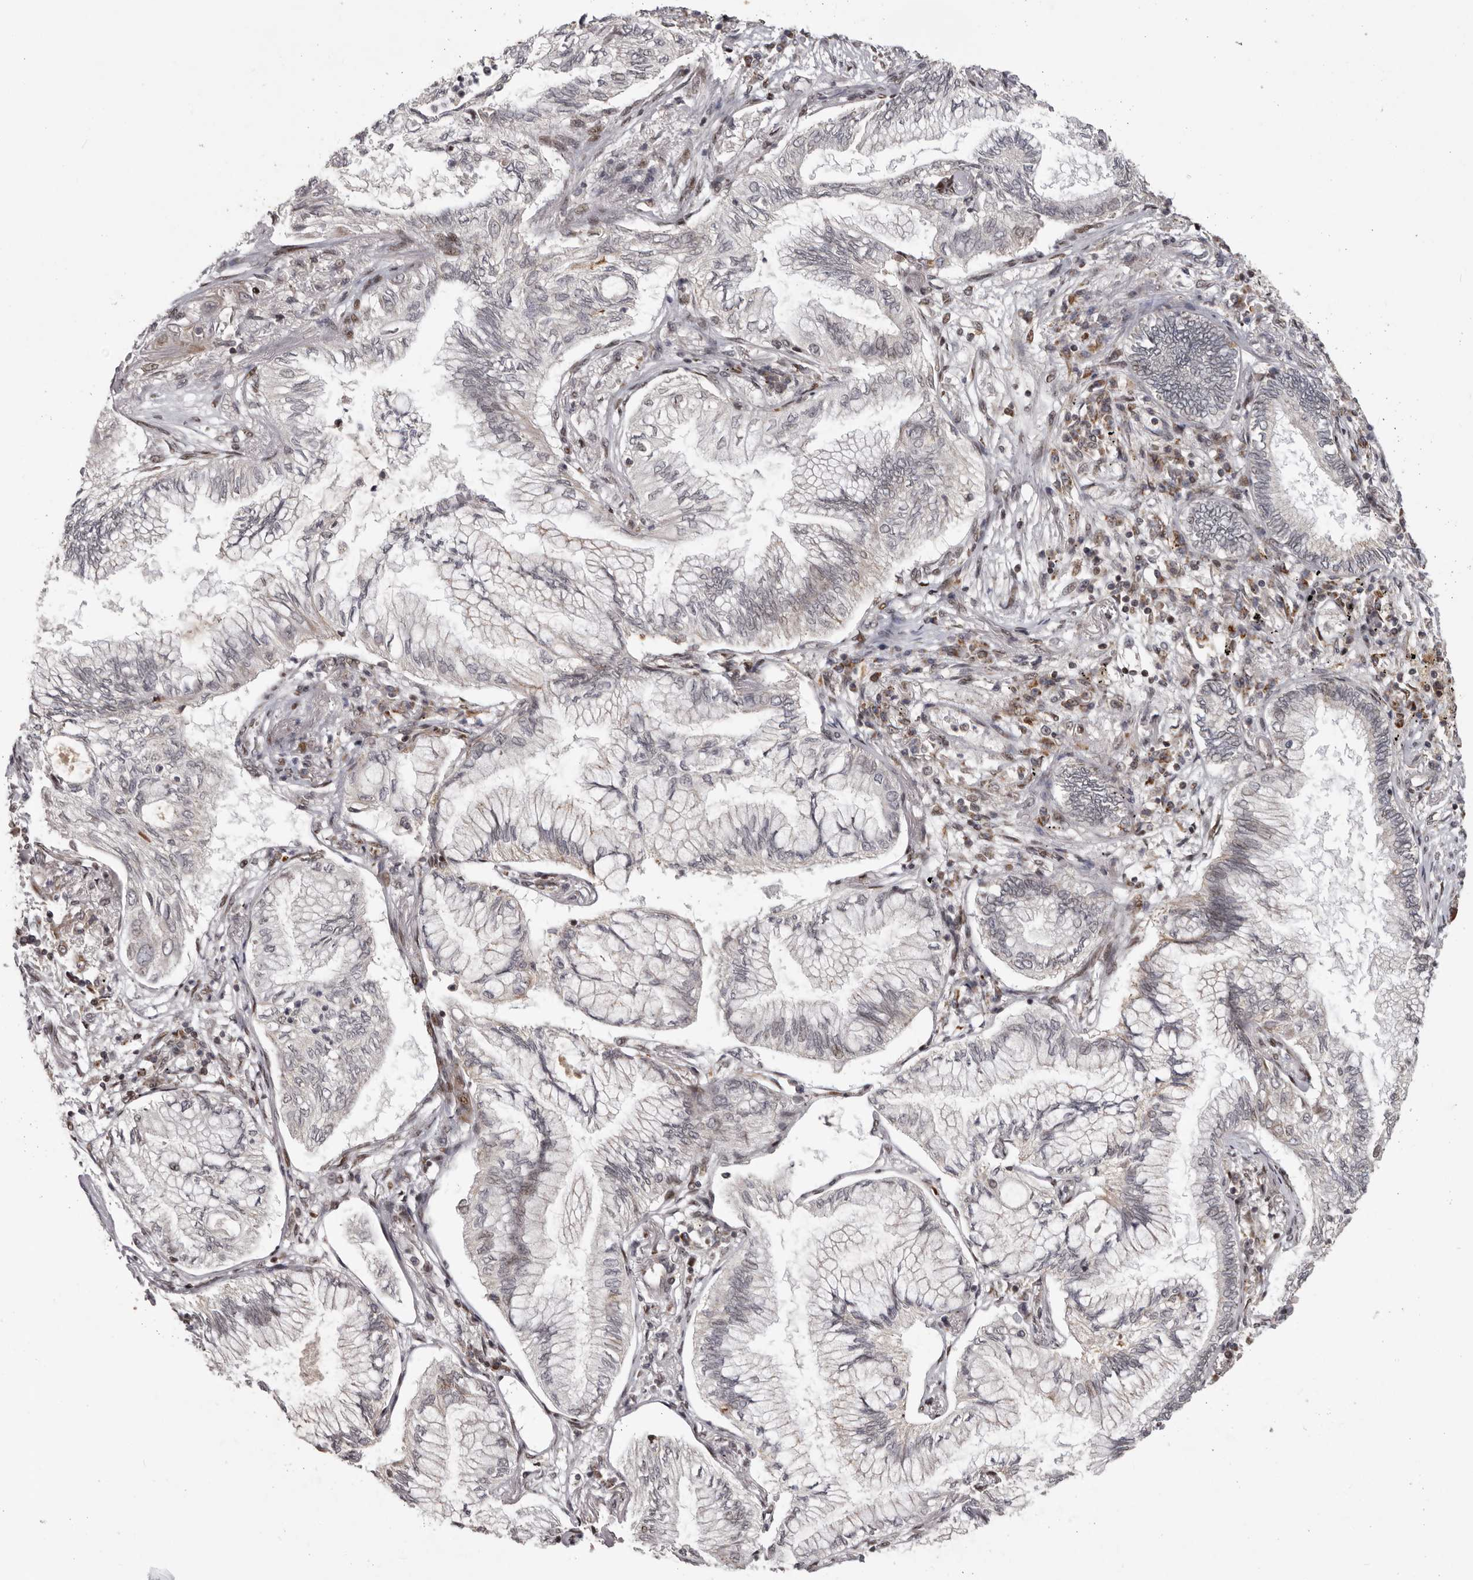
{"staining": {"intensity": "moderate", "quantity": "<25%", "location": "cytoplasmic/membranous"}, "tissue": "bronchus", "cell_type": "Respiratory epithelial cells", "image_type": "normal", "snomed": [{"axis": "morphology", "description": "Normal tissue, NOS"}, {"axis": "morphology", "description": "Adenocarcinoma, NOS"}, {"axis": "topography", "description": "Bronchus"}, {"axis": "topography", "description": "Lung"}], "caption": "Immunohistochemistry (IHC) micrograph of benign bronchus stained for a protein (brown), which shows low levels of moderate cytoplasmic/membranous expression in approximately <25% of respiratory epithelial cells.", "gene": "C17orf99", "patient": {"sex": "female", "age": 70}}